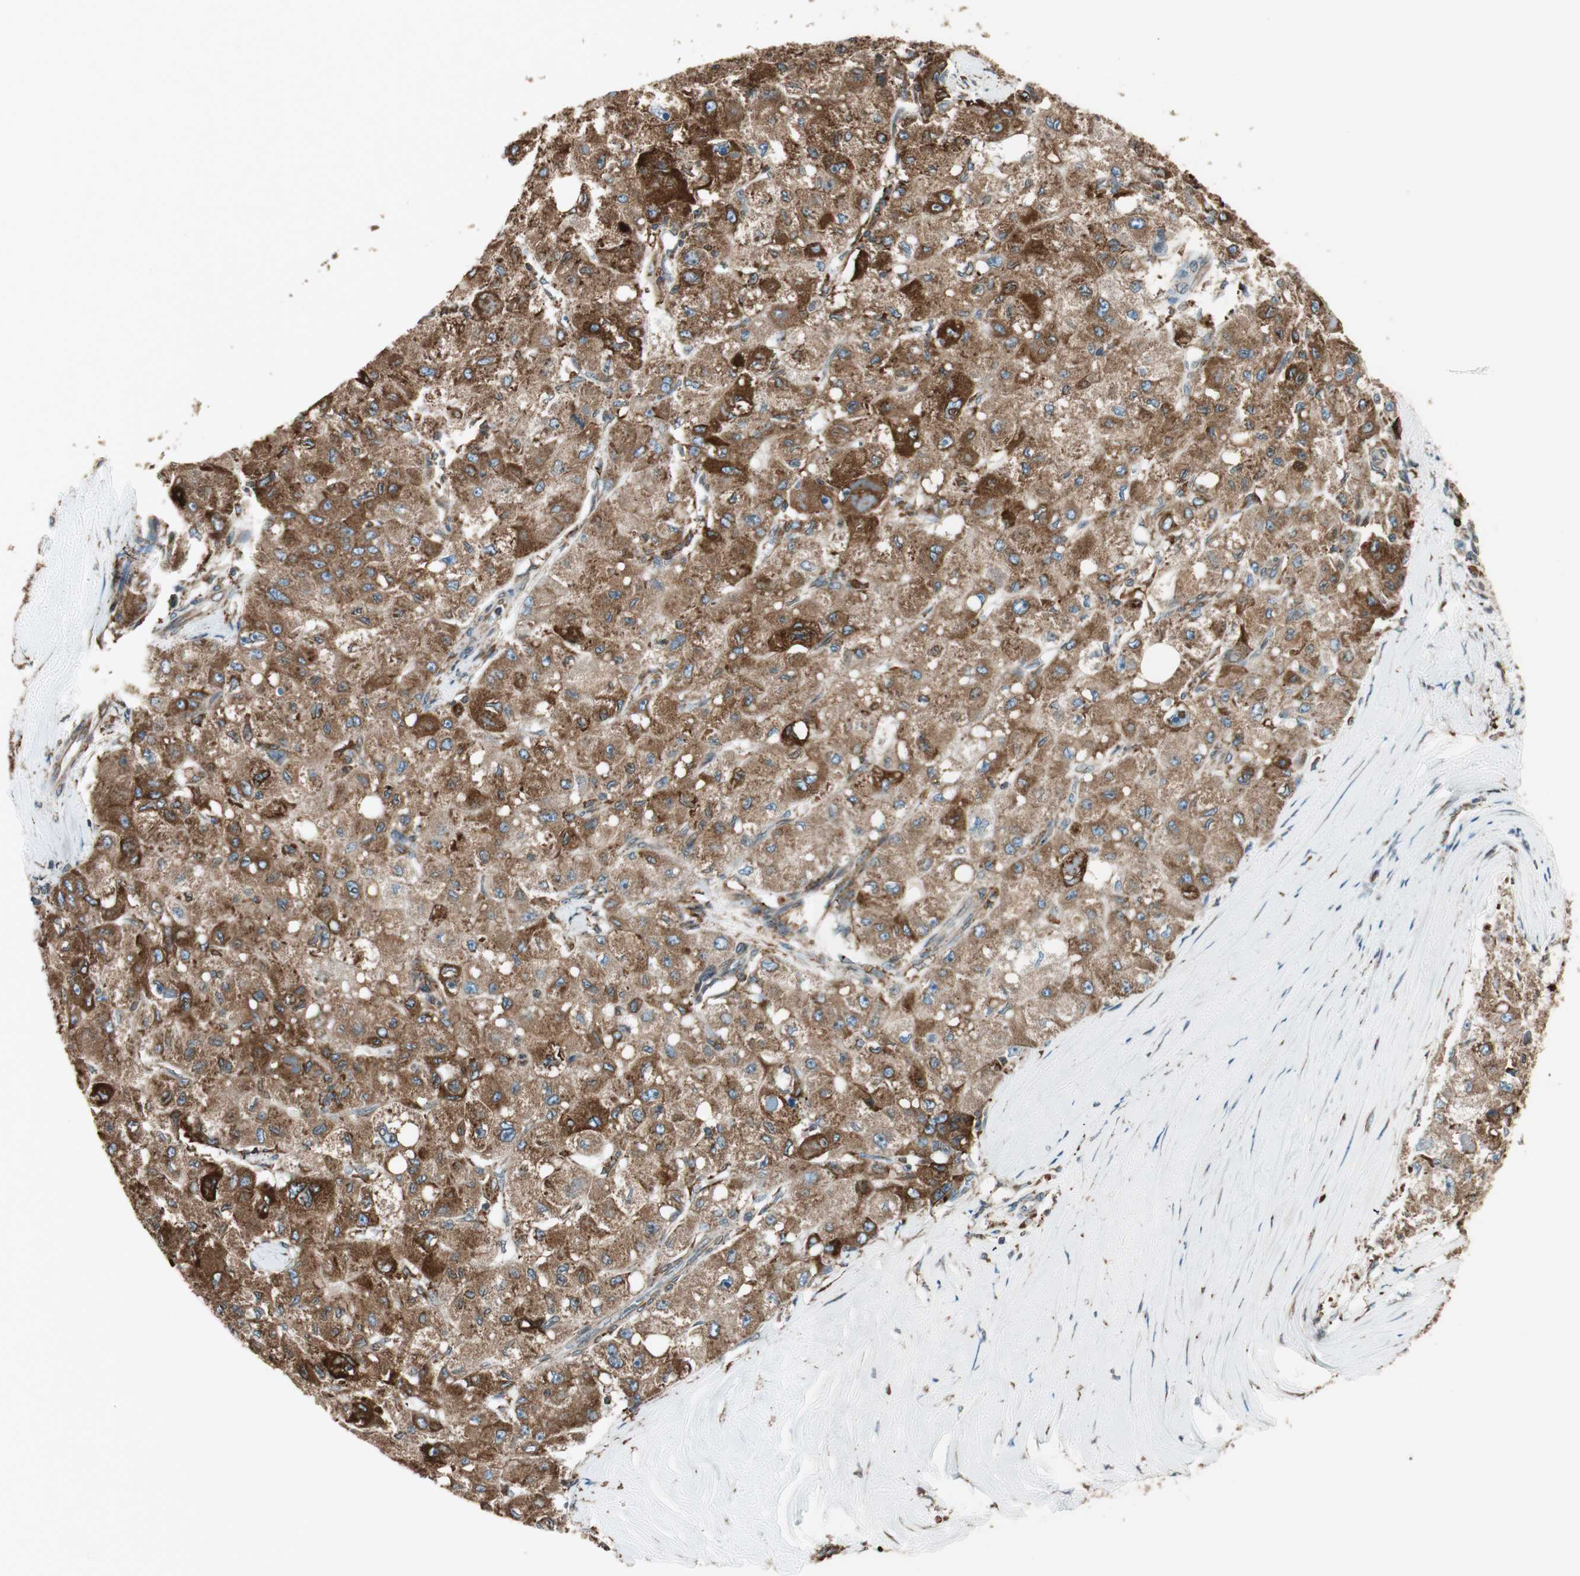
{"staining": {"intensity": "strong", "quantity": ">75%", "location": "cytoplasmic/membranous"}, "tissue": "liver cancer", "cell_type": "Tumor cells", "image_type": "cancer", "snomed": [{"axis": "morphology", "description": "Carcinoma, Hepatocellular, NOS"}, {"axis": "topography", "description": "Liver"}], "caption": "This image demonstrates liver cancer (hepatocellular carcinoma) stained with IHC to label a protein in brown. The cytoplasmic/membranous of tumor cells show strong positivity for the protein. Nuclei are counter-stained blue.", "gene": "PRKCSH", "patient": {"sex": "male", "age": 80}}